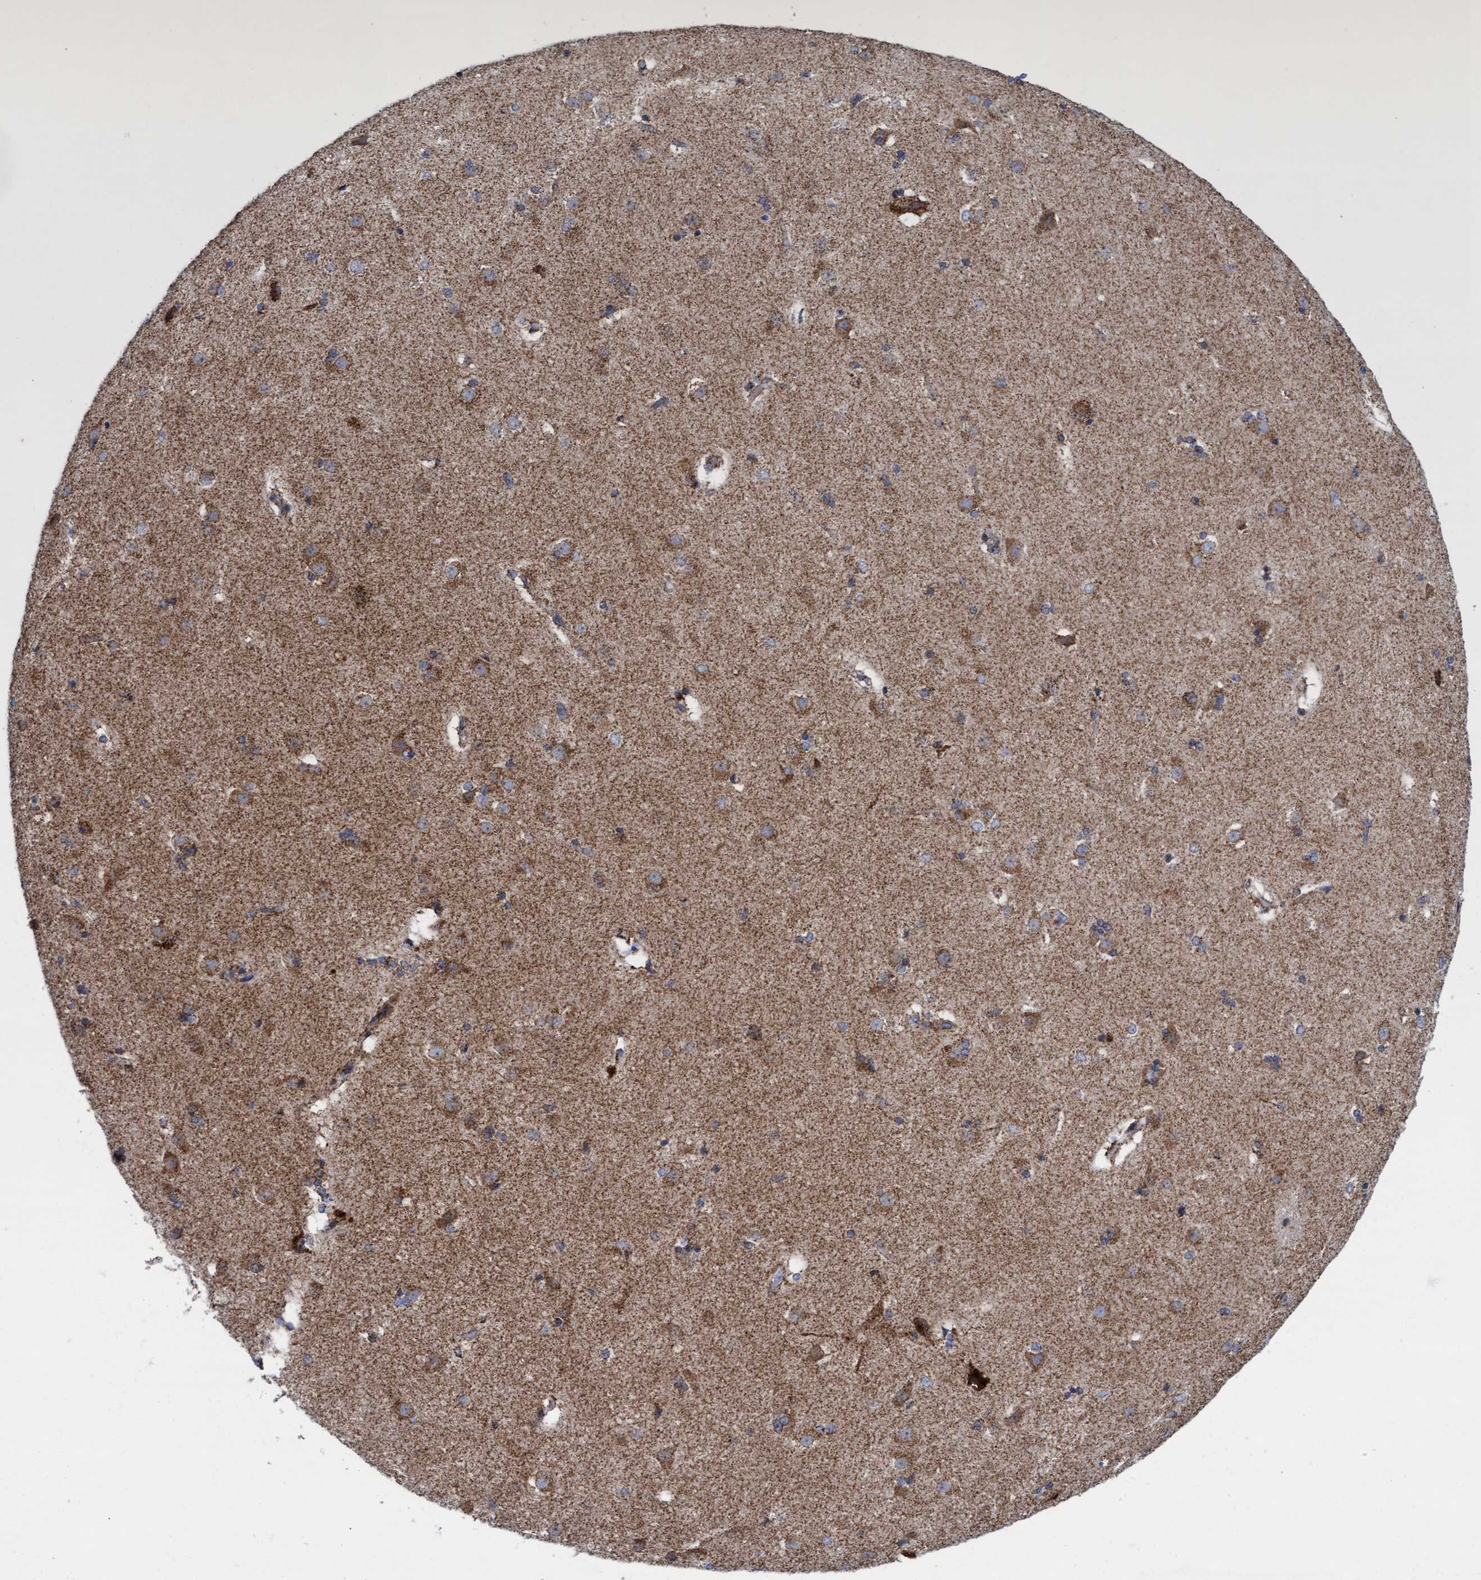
{"staining": {"intensity": "moderate", "quantity": ">75%", "location": "cytoplasmic/membranous"}, "tissue": "caudate", "cell_type": "Glial cells", "image_type": "normal", "snomed": [{"axis": "morphology", "description": "Normal tissue, NOS"}, {"axis": "topography", "description": "Lateral ventricle wall"}], "caption": "A medium amount of moderate cytoplasmic/membranous staining is appreciated in about >75% of glial cells in benign caudate. The protein is shown in brown color, while the nuclei are stained blue.", "gene": "MRPL38", "patient": {"sex": "female", "age": 19}}